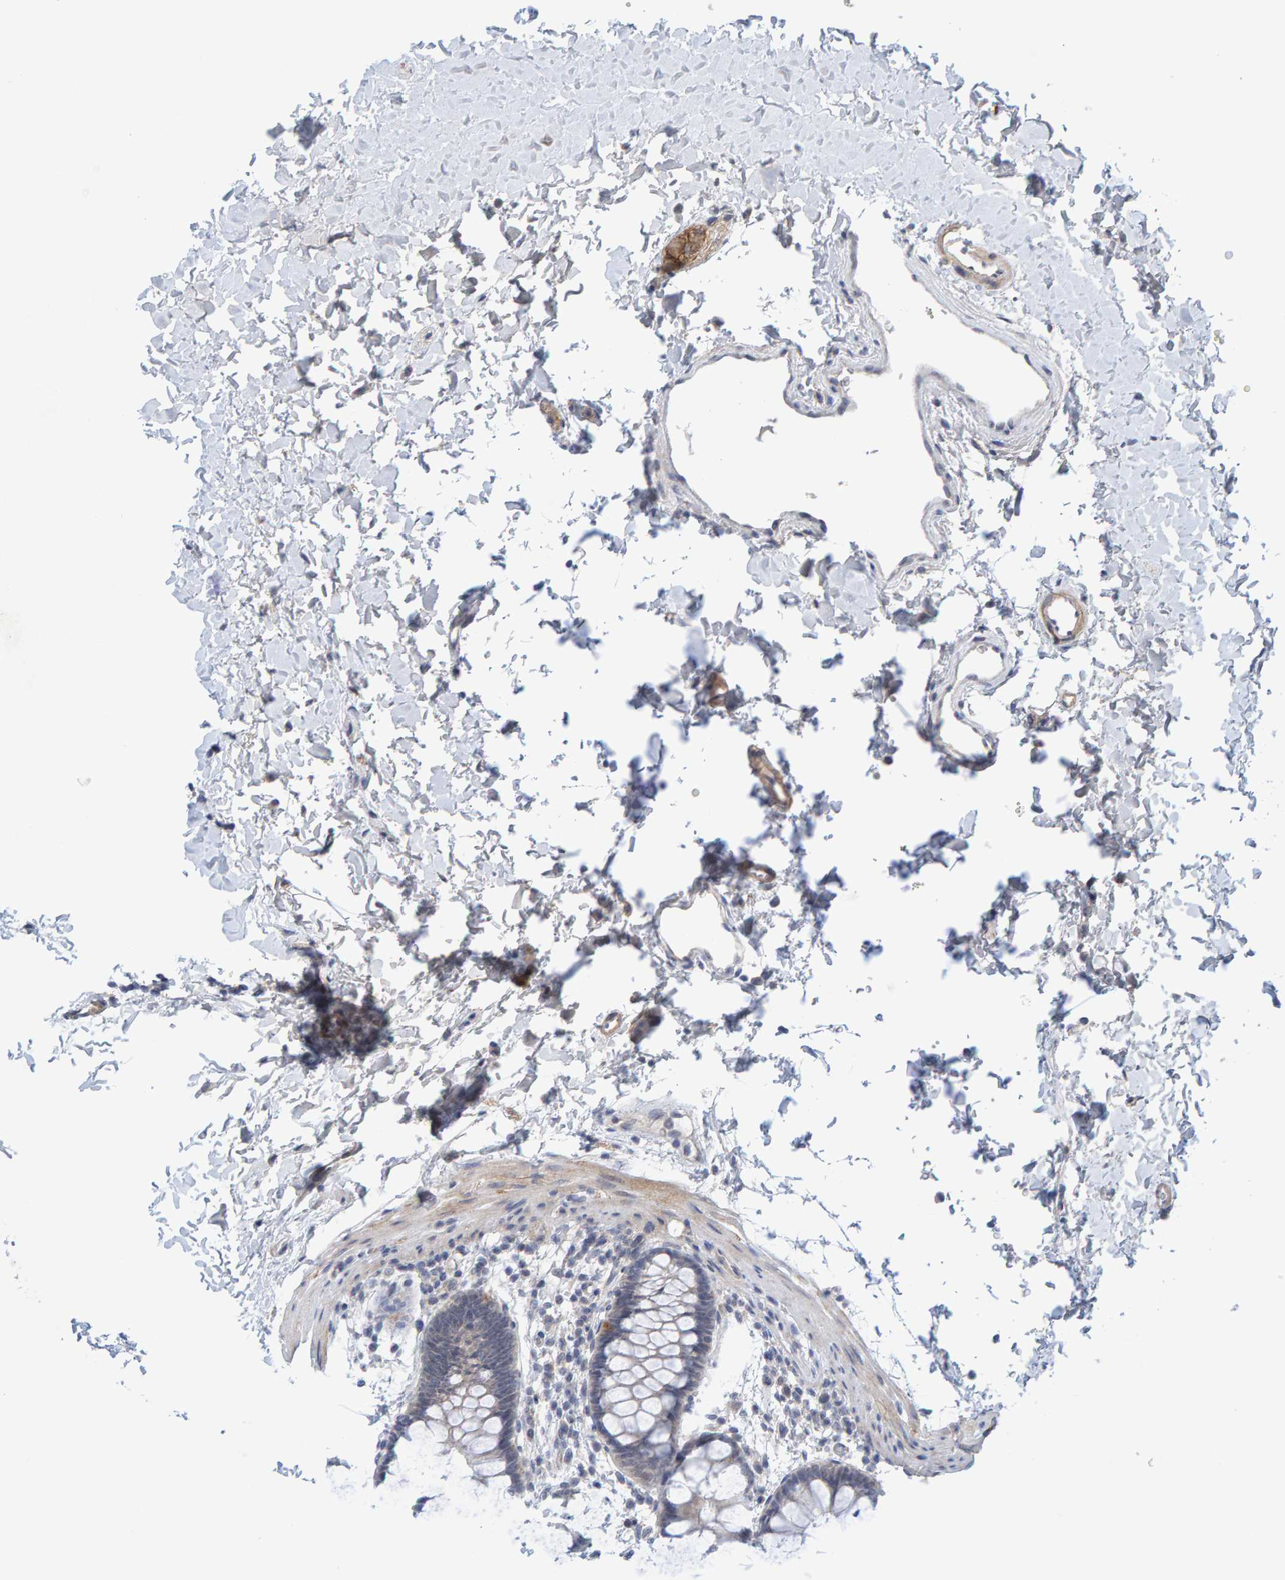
{"staining": {"intensity": "weak", "quantity": "<25%", "location": "cytoplasmic/membranous"}, "tissue": "rectum", "cell_type": "Glandular cells", "image_type": "normal", "snomed": [{"axis": "morphology", "description": "Normal tissue, NOS"}, {"axis": "topography", "description": "Rectum"}], "caption": "Rectum was stained to show a protein in brown. There is no significant staining in glandular cells. Nuclei are stained in blue.", "gene": "CDH2", "patient": {"sex": "female", "age": 24}}